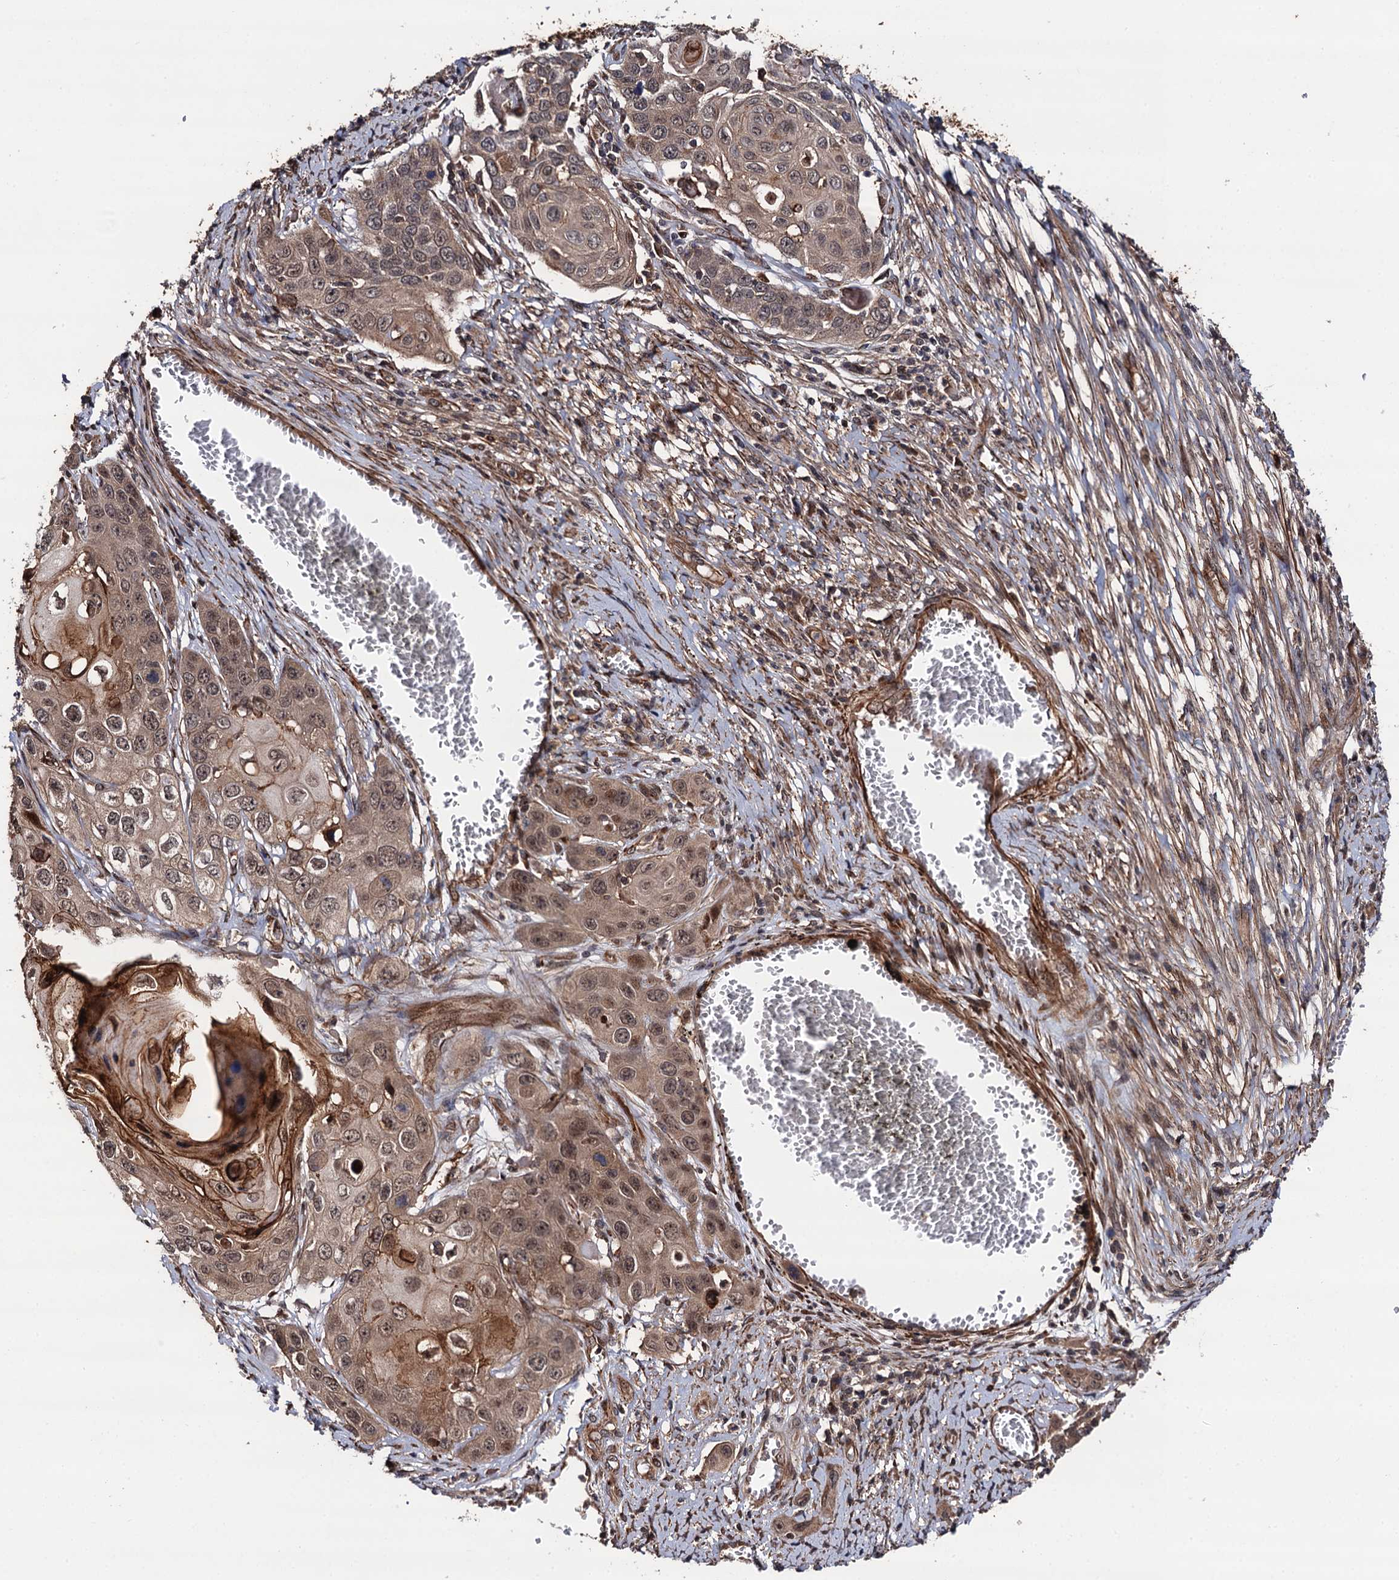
{"staining": {"intensity": "moderate", "quantity": ">75%", "location": "cytoplasmic/membranous,nuclear"}, "tissue": "skin cancer", "cell_type": "Tumor cells", "image_type": "cancer", "snomed": [{"axis": "morphology", "description": "Squamous cell carcinoma, NOS"}, {"axis": "topography", "description": "Skin"}], "caption": "Moderate cytoplasmic/membranous and nuclear protein positivity is present in approximately >75% of tumor cells in skin squamous cell carcinoma.", "gene": "FSIP1", "patient": {"sex": "male", "age": 55}}